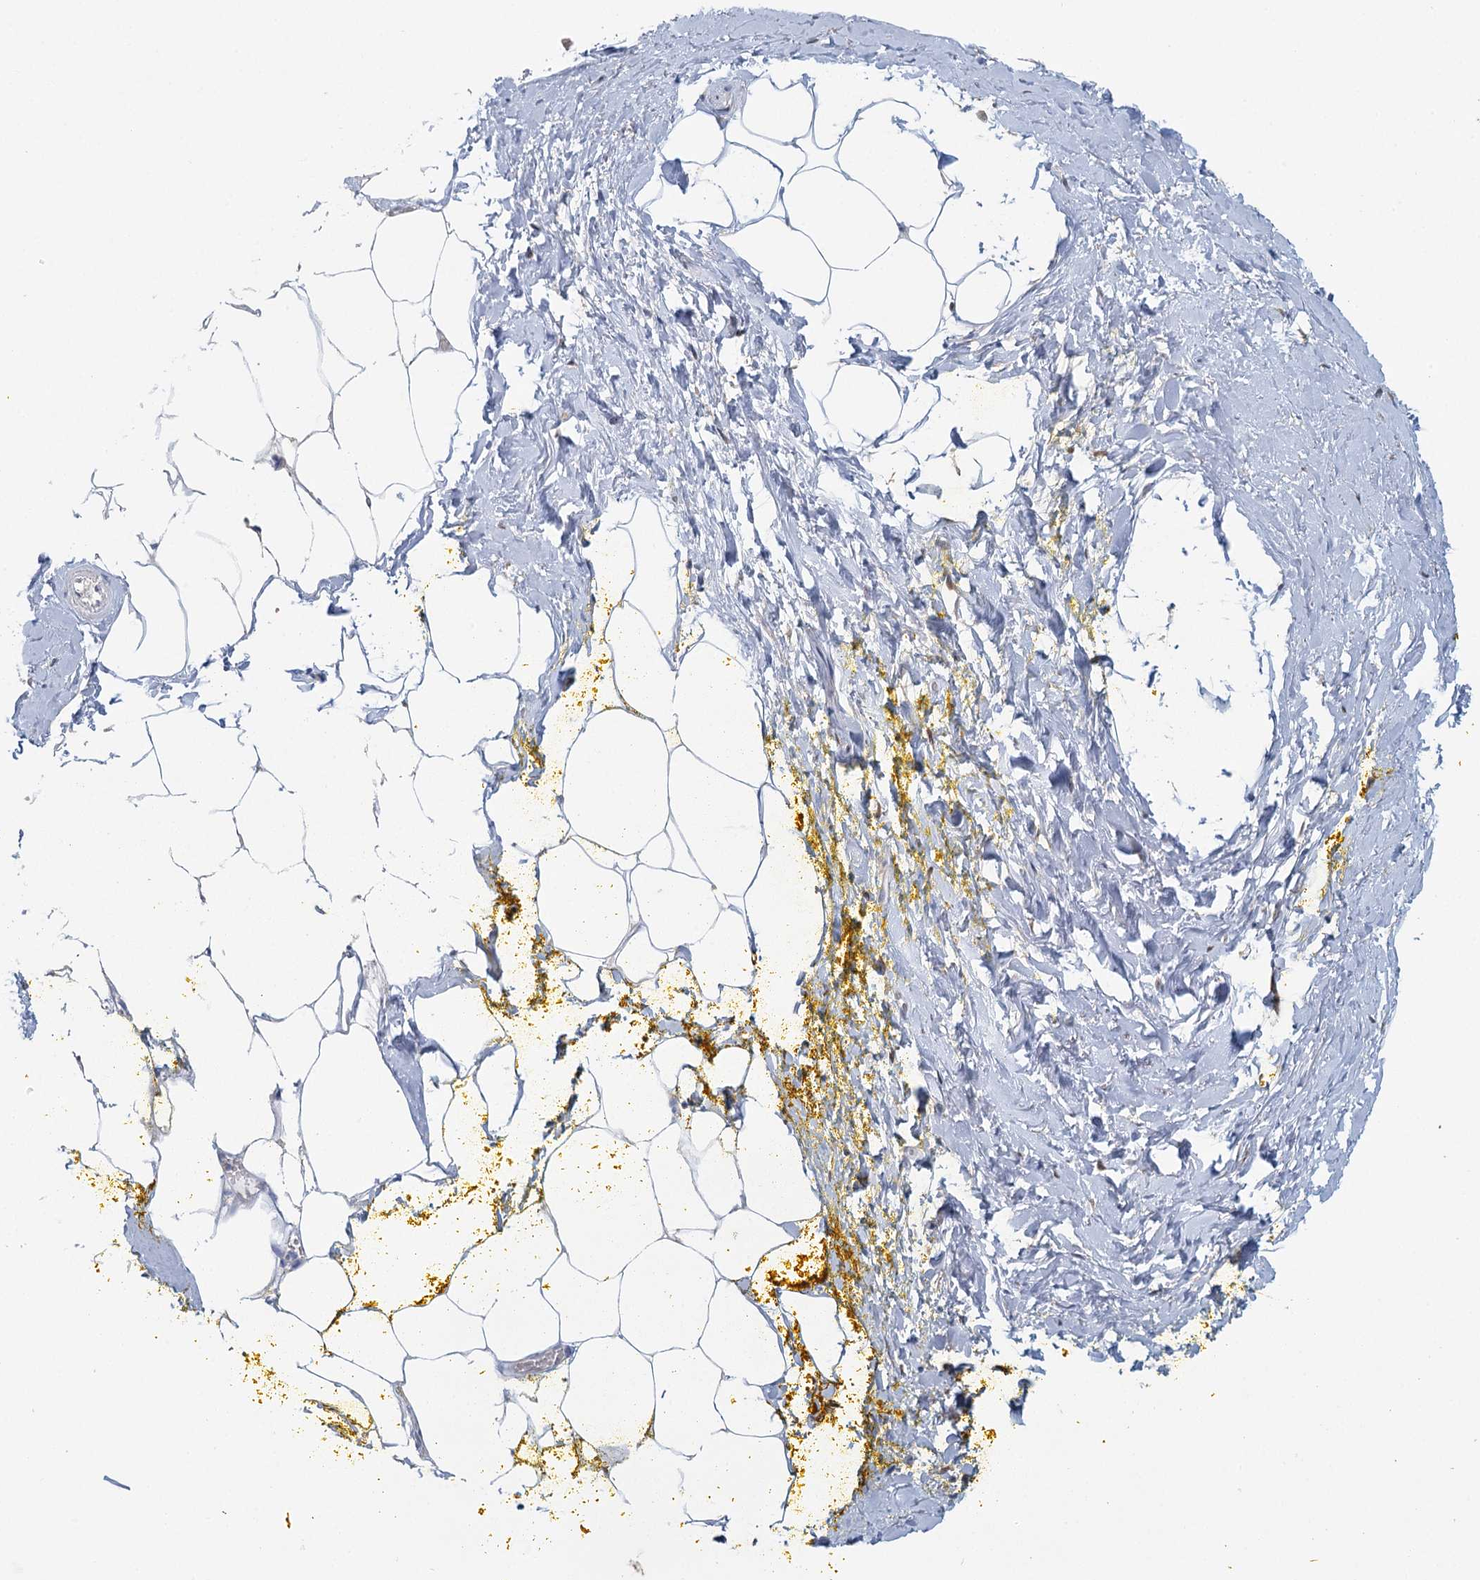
{"staining": {"intensity": "negative", "quantity": "none", "location": "none"}, "tissue": "adipose tissue", "cell_type": "Adipocytes", "image_type": "normal", "snomed": [{"axis": "morphology", "description": "Normal tissue, NOS"}, {"axis": "morphology", "description": "Adenocarcinoma, Low grade"}, {"axis": "topography", "description": "Prostate"}, {"axis": "topography", "description": "Peripheral nerve tissue"}], "caption": "Adipose tissue stained for a protein using IHC reveals no expression adipocytes.", "gene": "MYO7B", "patient": {"sex": "male", "age": 63}}